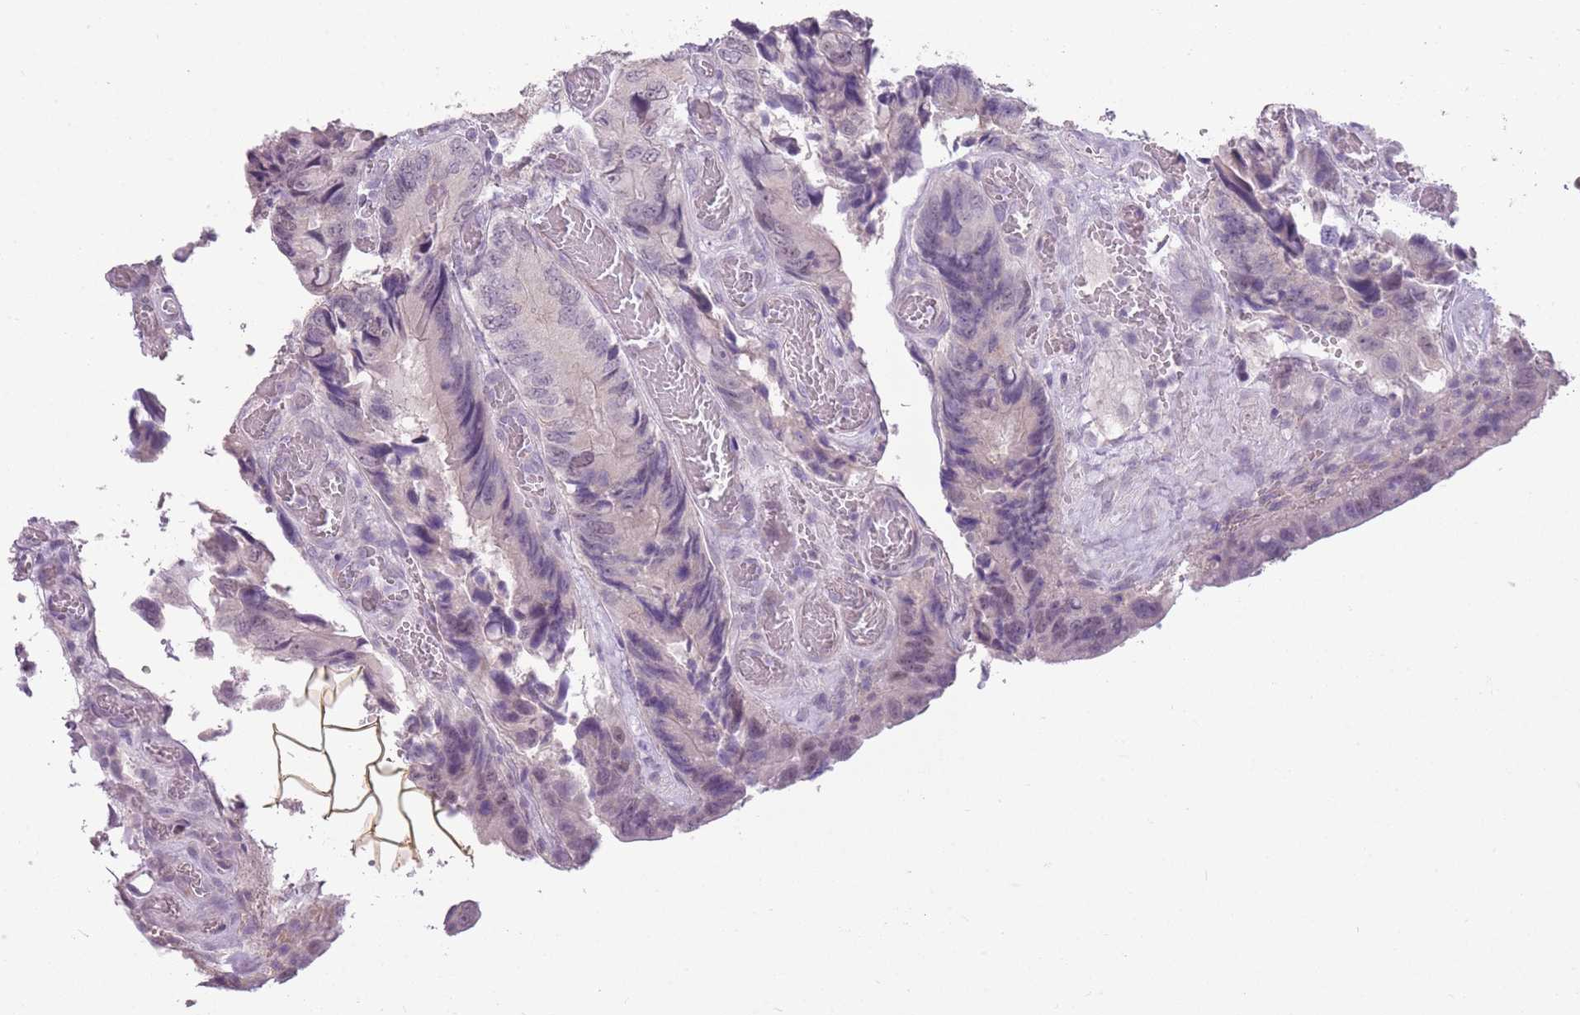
{"staining": {"intensity": "negative", "quantity": "none", "location": "none"}, "tissue": "colorectal cancer", "cell_type": "Tumor cells", "image_type": "cancer", "snomed": [{"axis": "morphology", "description": "Adenocarcinoma, NOS"}, {"axis": "topography", "description": "Colon"}], "caption": "DAB (3,3'-diaminobenzidine) immunohistochemical staining of colorectal adenocarcinoma exhibits no significant staining in tumor cells.", "gene": "ZBTB24", "patient": {"sex": "male", "age": 84}}